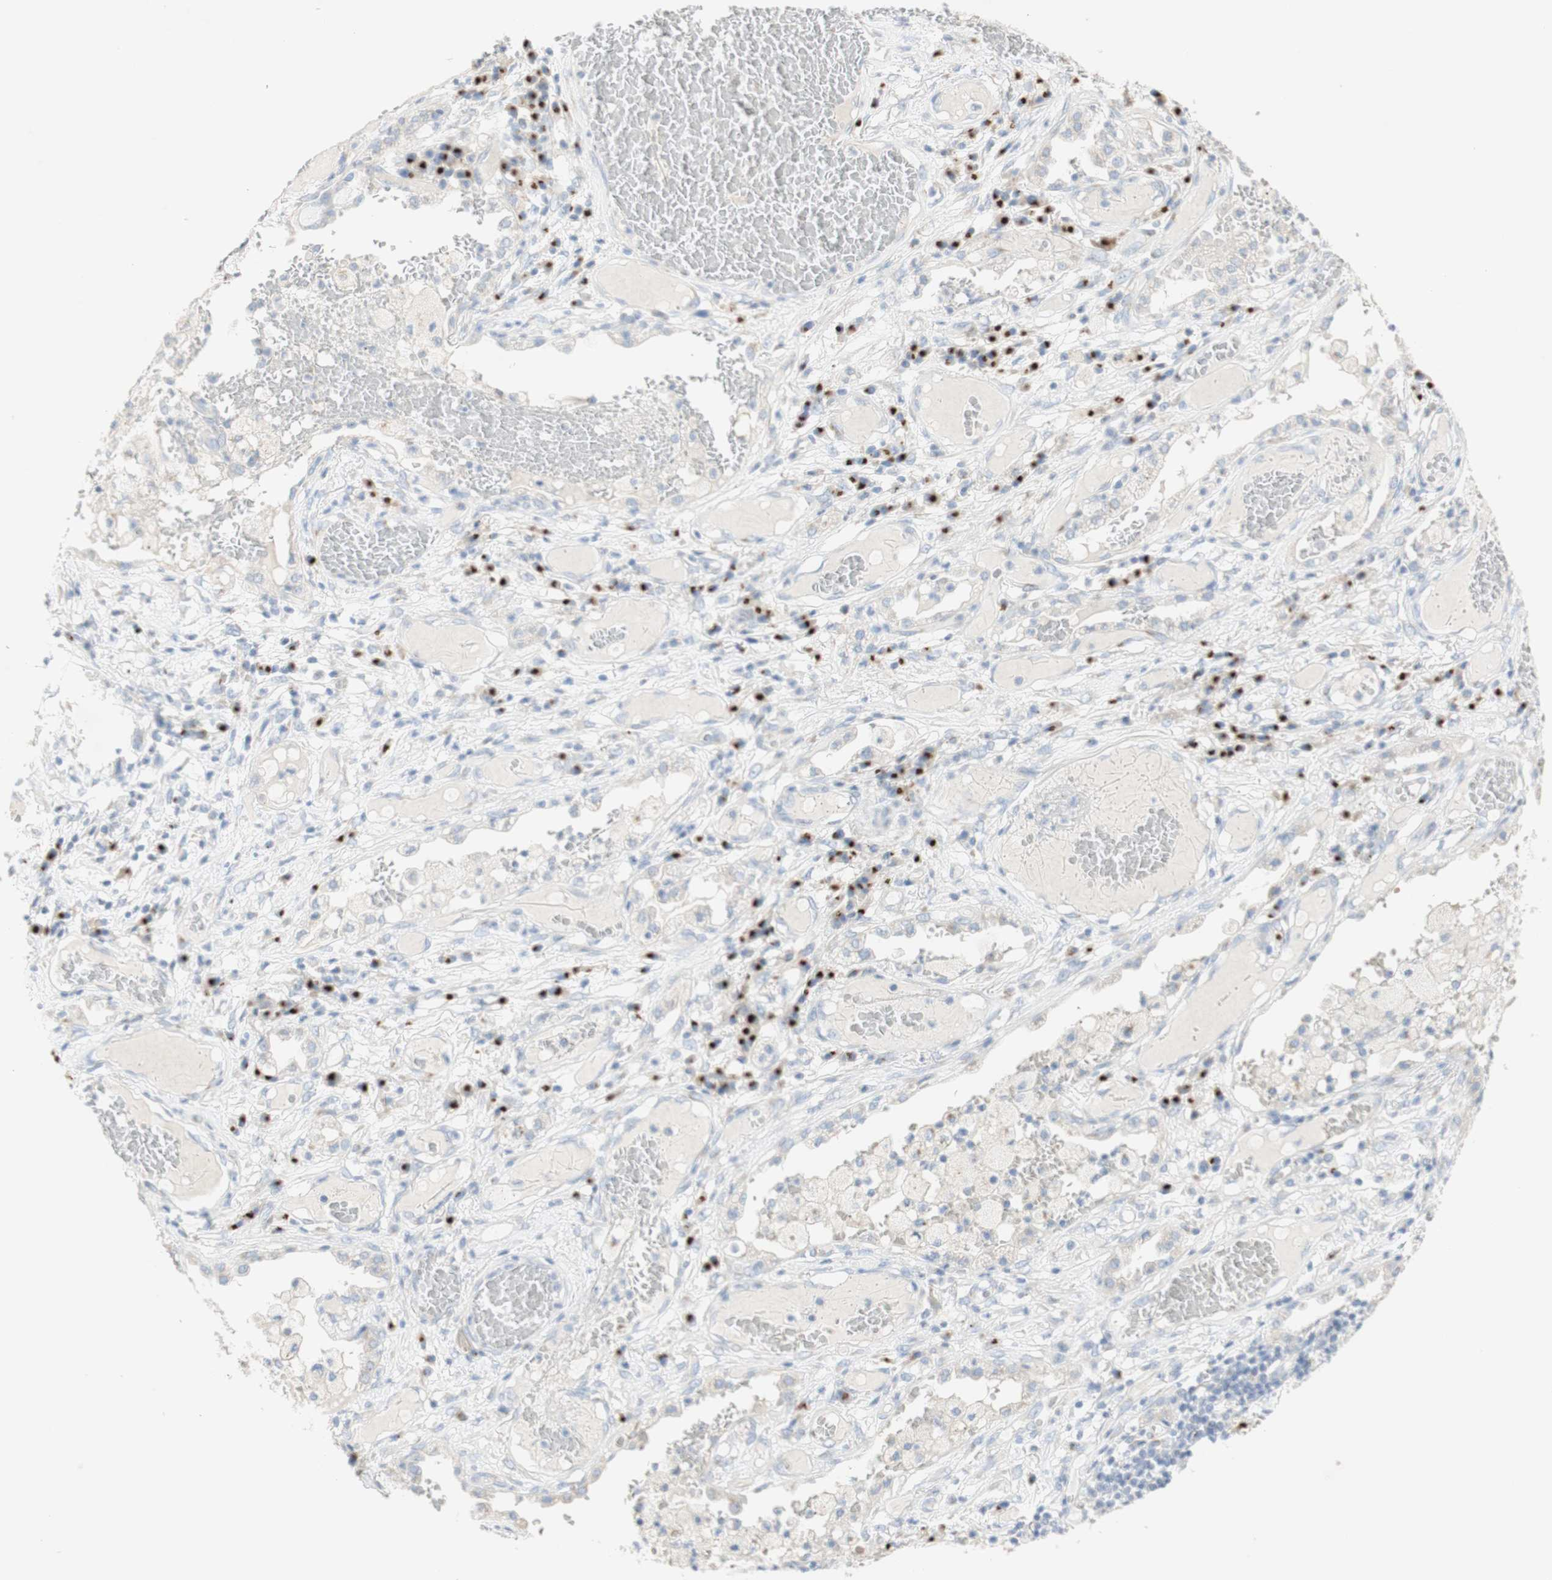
{"staining": {"intensity": "moderate", "quantity": "<25%", "location": "cytoplasmic/membranous"}, "tissue": "lung cancer", "cell_type": "Tumor cells", "image_type": "cancer", "snomed": [{"axis": "morphology", "description": "Squamous cell carcinoma, NOS"}, {"axis": "topography", "description": "Lung"}], "caption": "Human lung cancer stained for a protein (brown) demonstrates moderate cytoplasmic/membranous positive staining in approximately <25% of tumor cells.", "gene": "MANEA", "patient": {"sex": "male", "age": 71}}